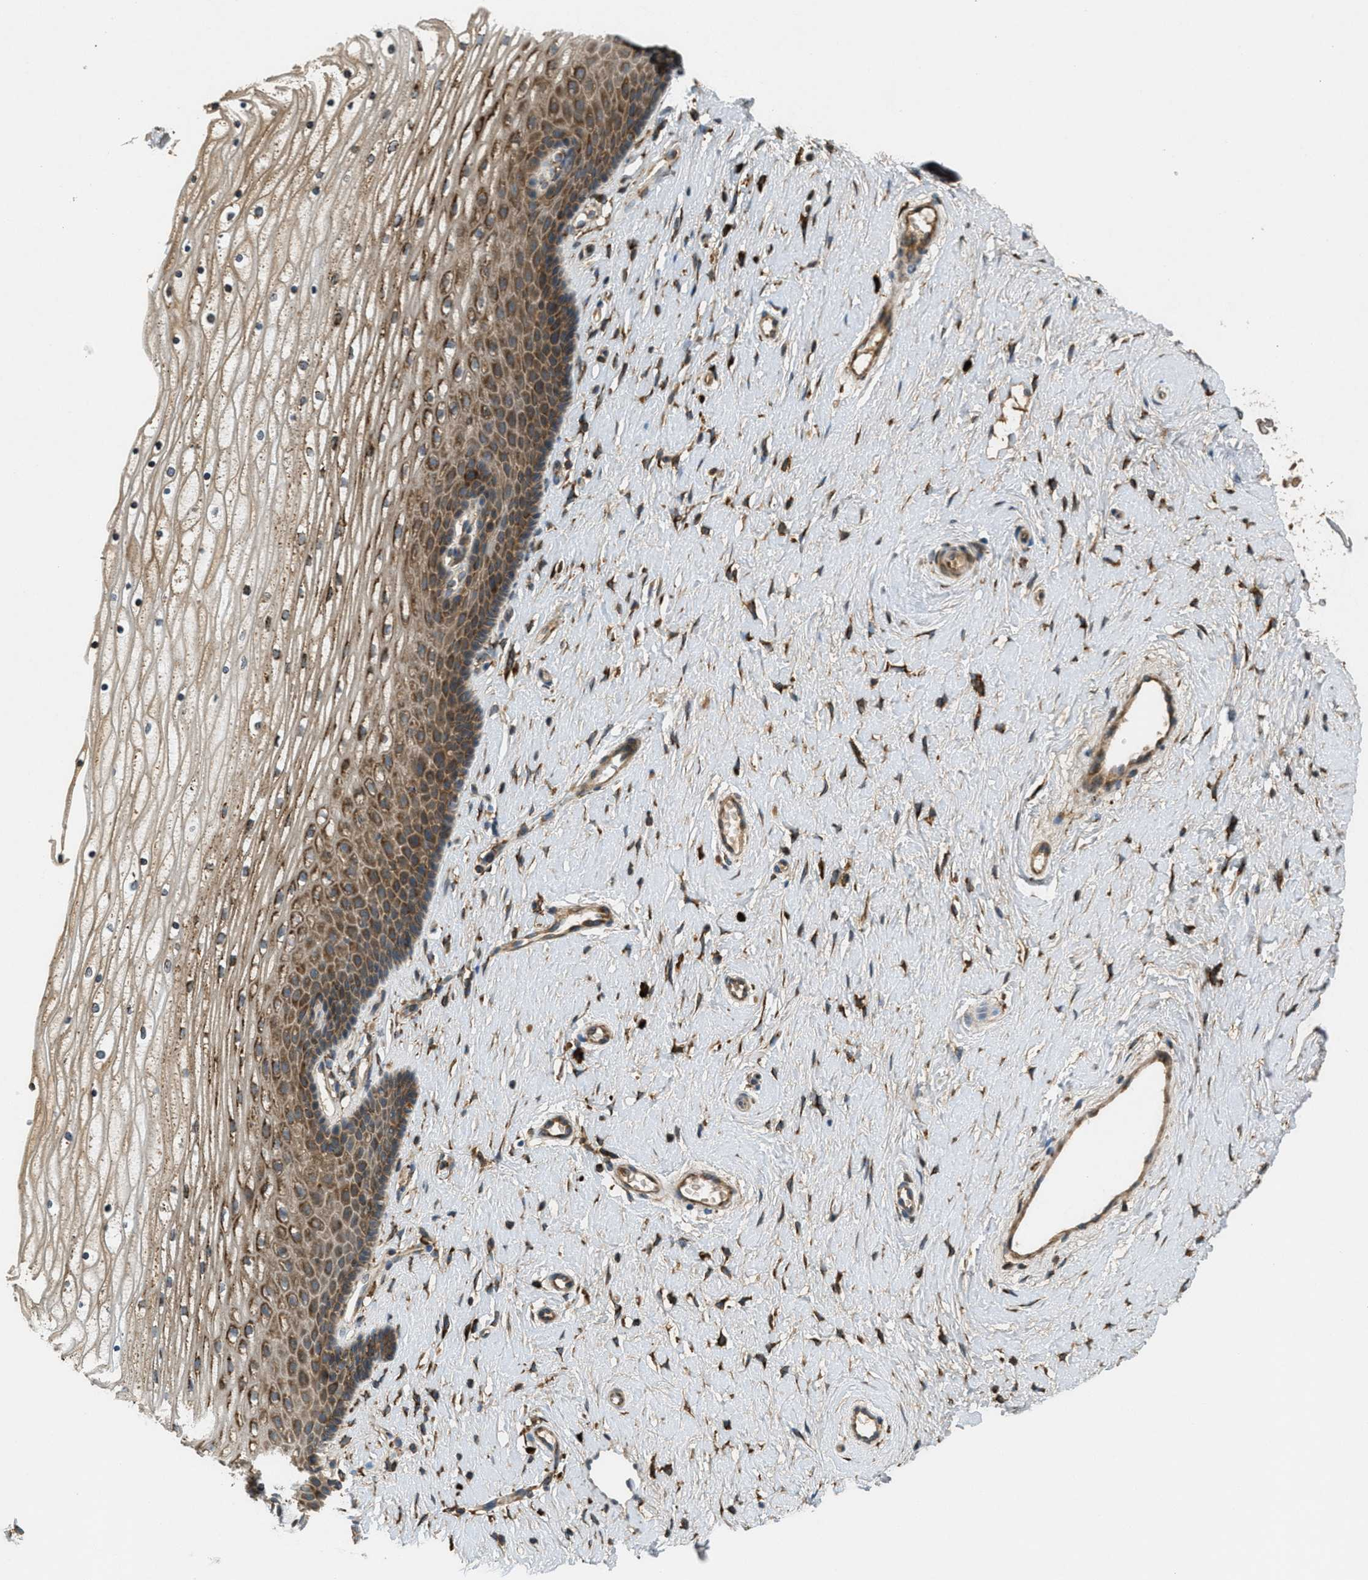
{"staining": {"intensity": "moderate", "quantity": ">75%", "location": "cytoplasmic/membranous"}, "tissue": "cervix", "cell_type": "Squamous epithelial cells", "image_type": "normal", "snomed": [{"axis": "morphology", "description": "Normal tissue, NOS"}, {"axis": "topography", "description": "Cervix"}], "caption": "High-power microscopy captured an immunohistochemistry photomicrograph of benign cervix, revealing moderate cytoplasmic/membranous staining in about >75% of squamous epithelial cells.", "gene": "PCDH18", "patient": {"sex": "female", "age": 39}}